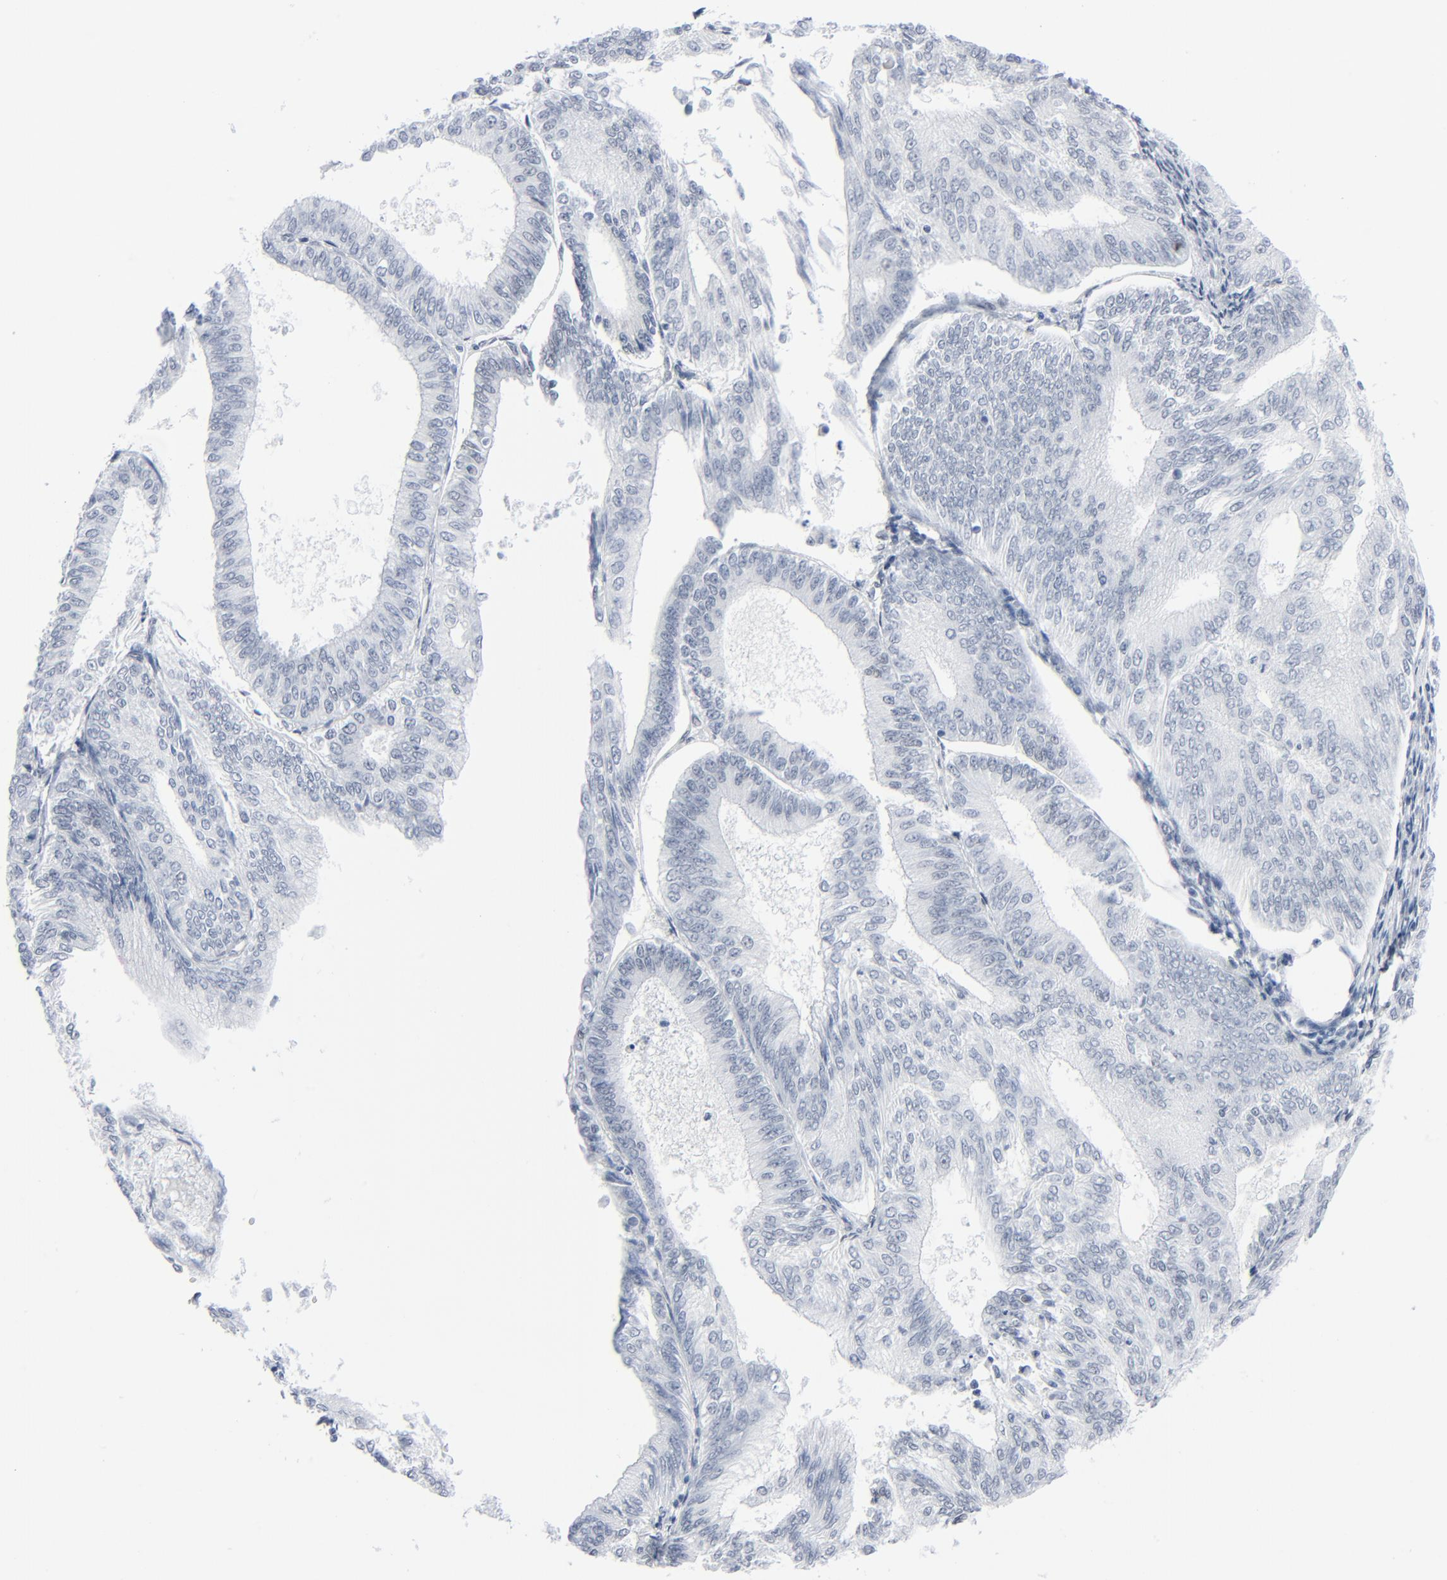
{"staining": {"intensity": "weak", "quantity": "<25%", "location": "nuclear"}, "tissue": "endometrial cancer", "cell_type": "Tumor cells", "image_type": "cancer", "snomed": [{"axis": "morphology", "description": "Adenocarcinoma, NOS"}, {"axis": "topography", "description": "Endometrium"}], "caption": "High power microscopy histopathology image of an immunohistochemistry image of endometrial cancer, revealing no significant staining in tumor cells.", "gene": "SIRT1", "patient": {"sex": "female", "age": 55}}